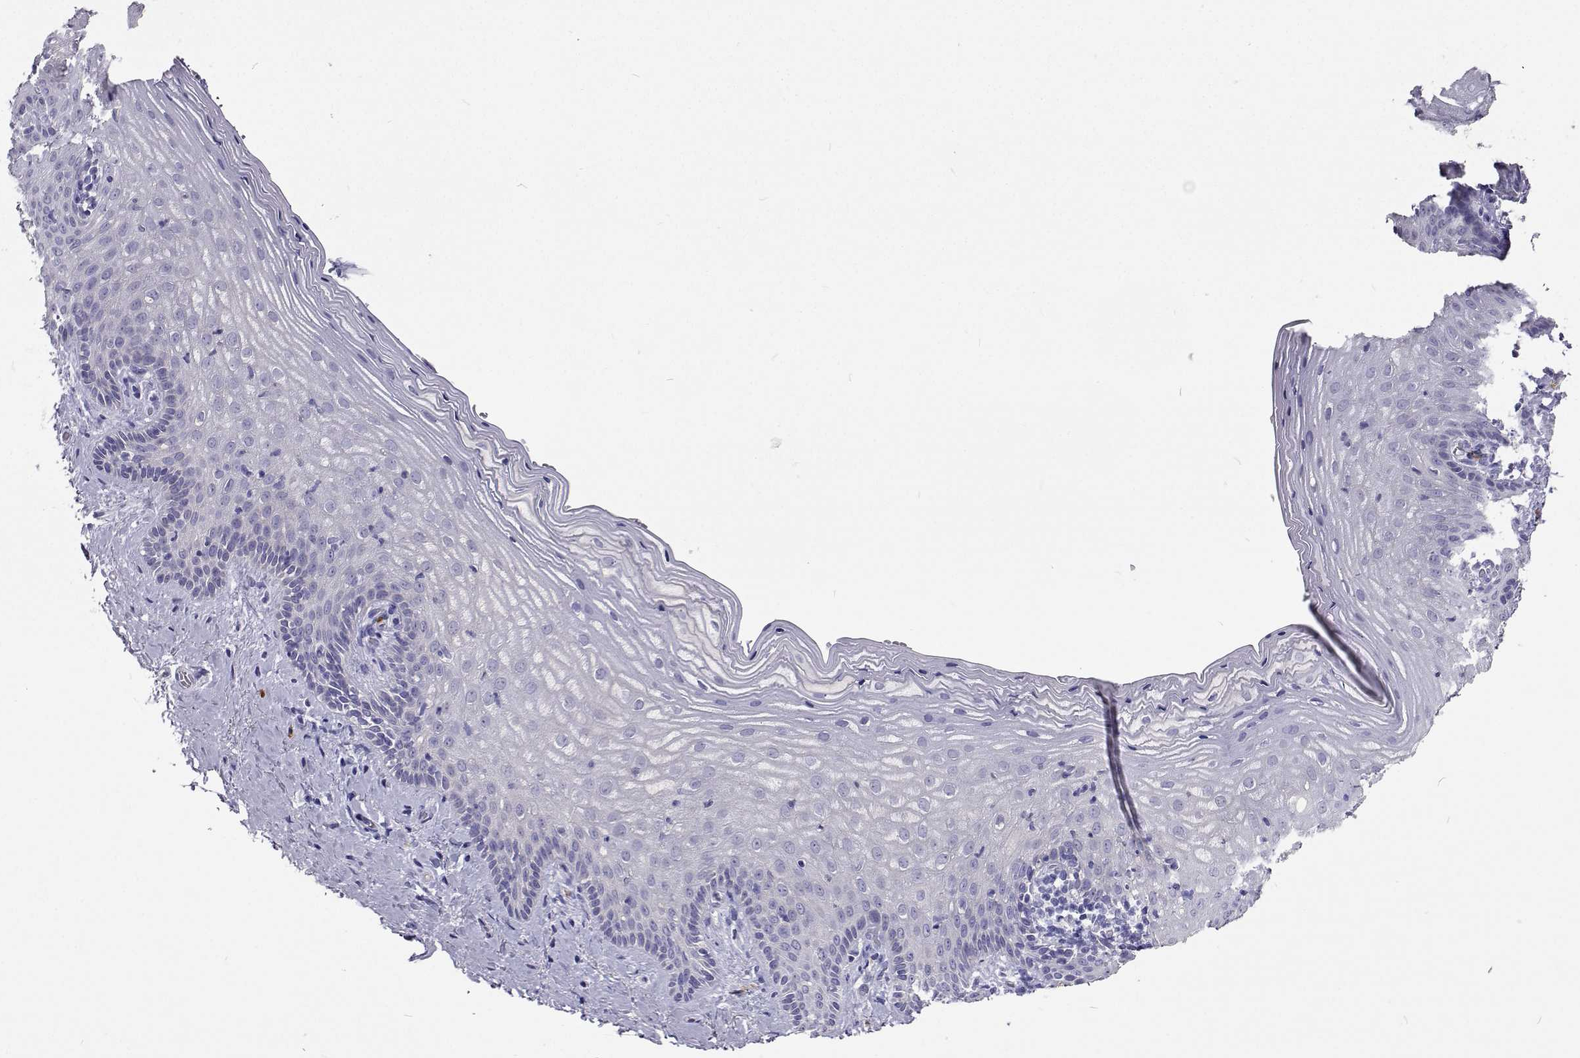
{"staining": {"intensity": "negative", "quantity": "none", "location": "none"}, "tissue": "vagina", "cell_type": "Squamous epithelial cells", "image_type": "normal", "snomed": [{"axis": "morphology", "description": "Normal tissue, NOS"}, {"axis": "topography", "description": "Vagina"}], "caption": "An IHC micrograph of benign vagina is shown. There is no staining in squamous epithelial cells of vagina.", "gene": "CFAP44", "patient": {"sex": "female", "age": 45}}